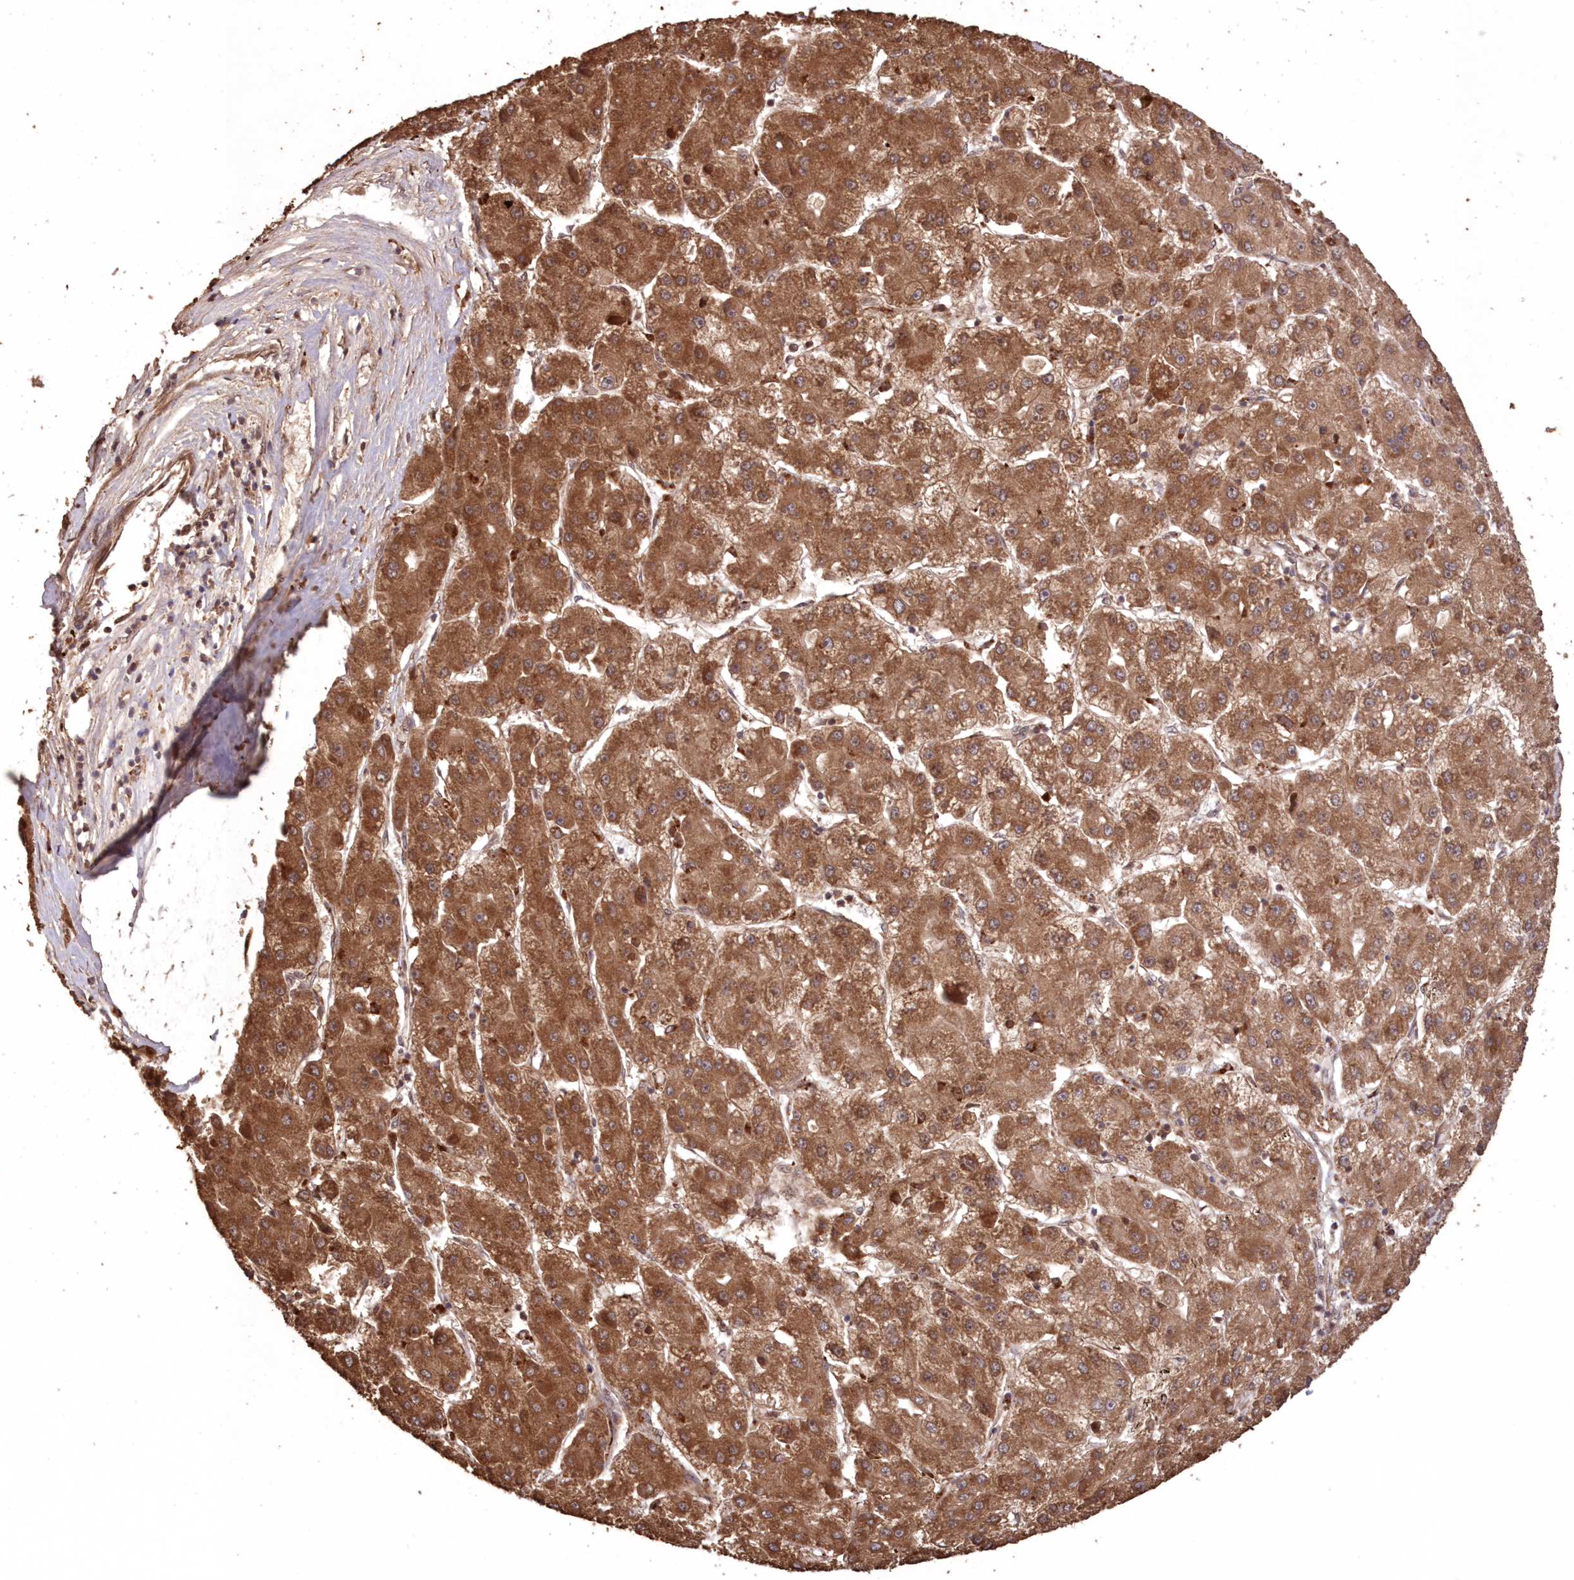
{"staining": {"intensity": "strong", "quantity": ">75%", "location": "cytoplasmic/membranous"}, "tissue": "liver cancer", "cell_type": "Tumor cells", "image_type": "cancer", "snomed": [{"axis": "morphology", "description": "Carcinoma, Hepatocellular, NOS"}, {"axis": "topography", "description": "Liver"}], "caption": "Immunohistochemical staining of human liver cancer (hepatocellular carcinoma) reveals high levels of strong cytoplasmic/membranous protein expression in about >75% of tumor cells.", "gene": "PCBP1", "patient": {"sex": "female", "age": 73}}